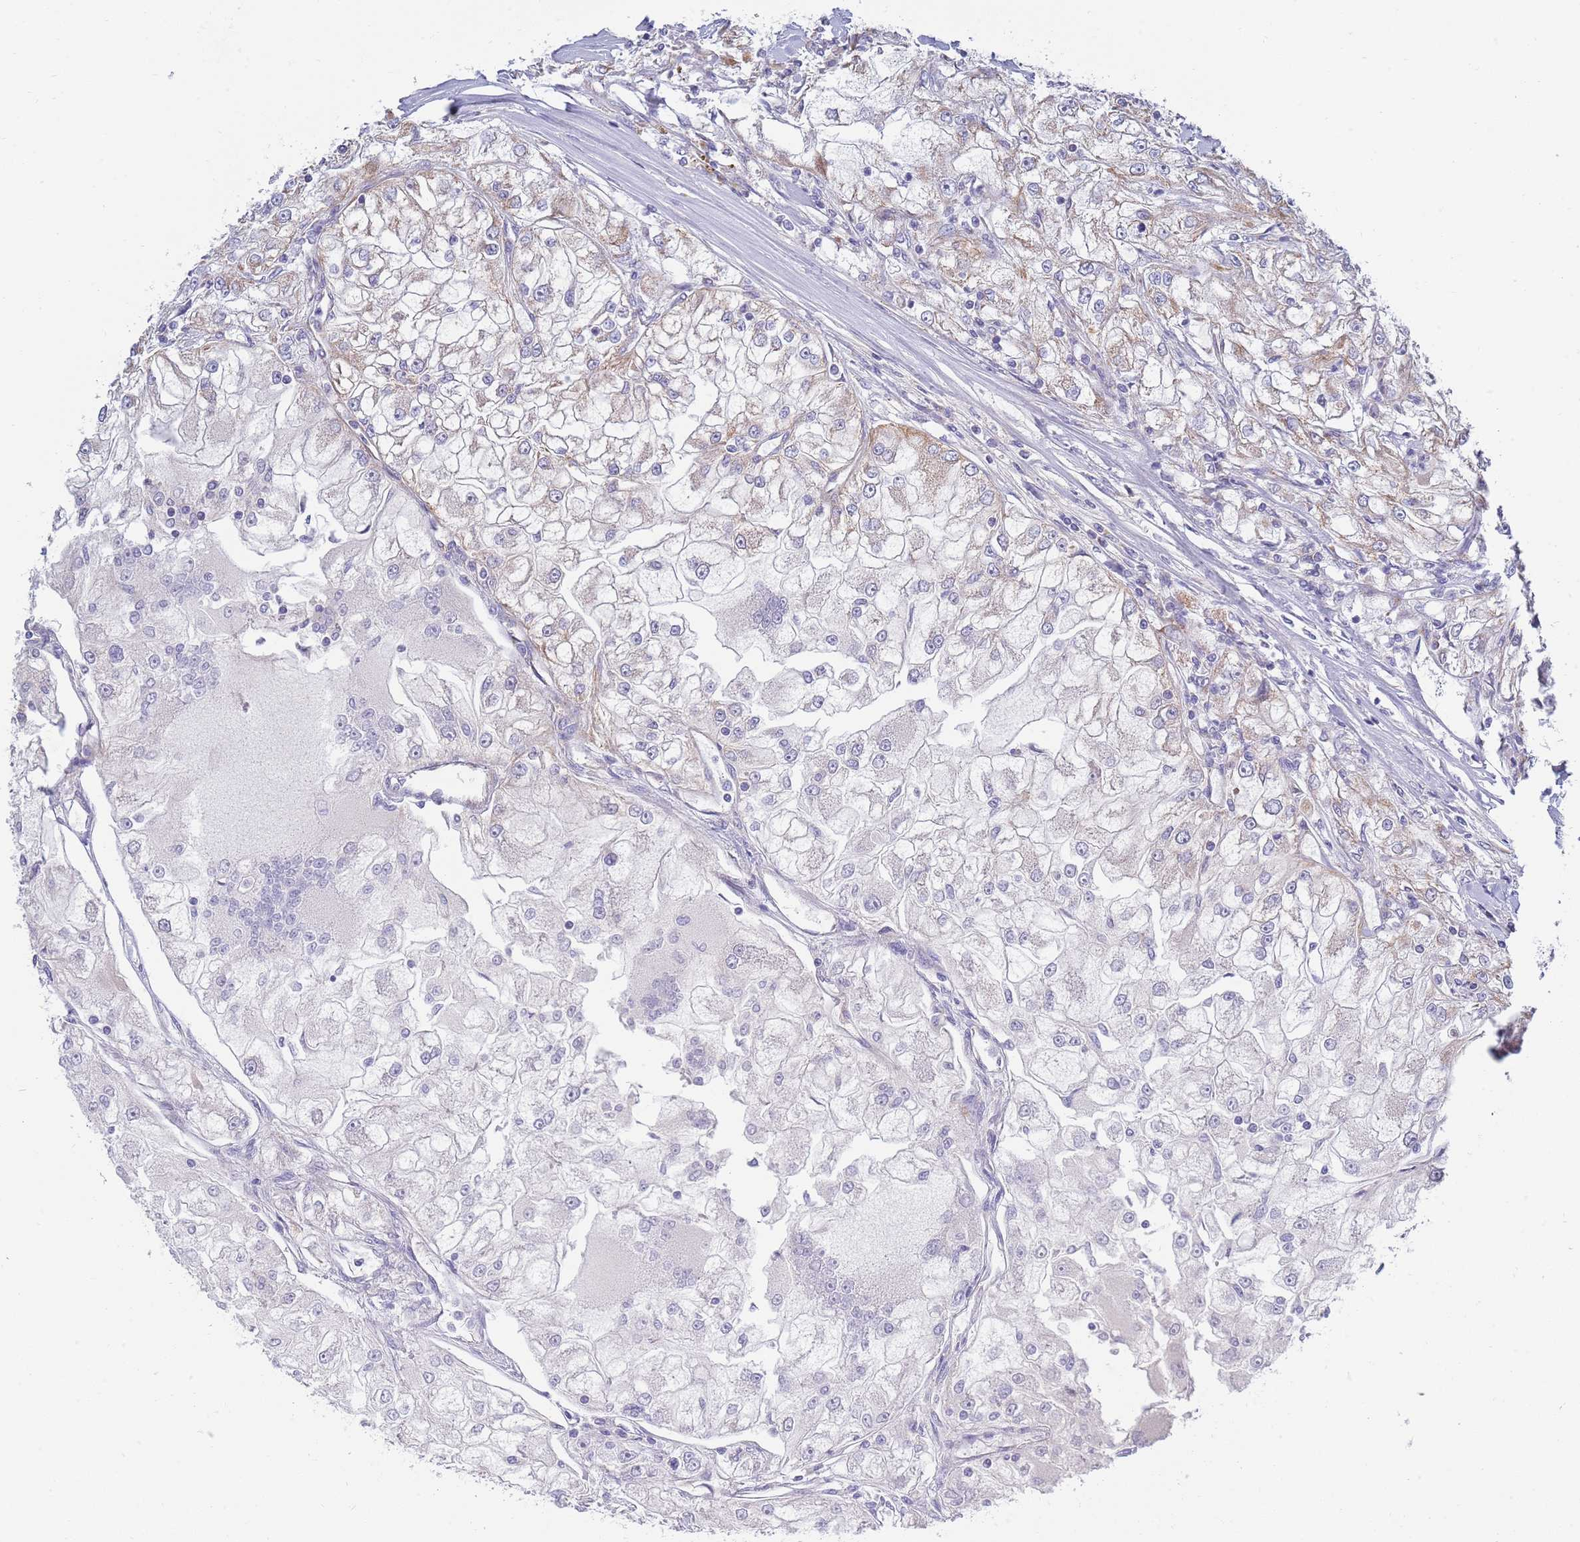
{"staining": {"intensity": "weak", "quantity": "<25%", "location": "cytoplasmic/membranous"}, "tissue": "renal cancer", "cell_type": "Tumor cells", "image_type": "cancer", "snomed": [{"axis": "morphology", "description": "Adenocarcinoma, NOS"}, {"axis": "topography", "description": "Kidney"}], "caption": "Immunohistochemical staining of renal adenocarcinoma reveals no significant expression in tumor cells. Nuclei are stained in blue.", "gene": "EMC8", "patient": {"sex": "female", "age": 72}}